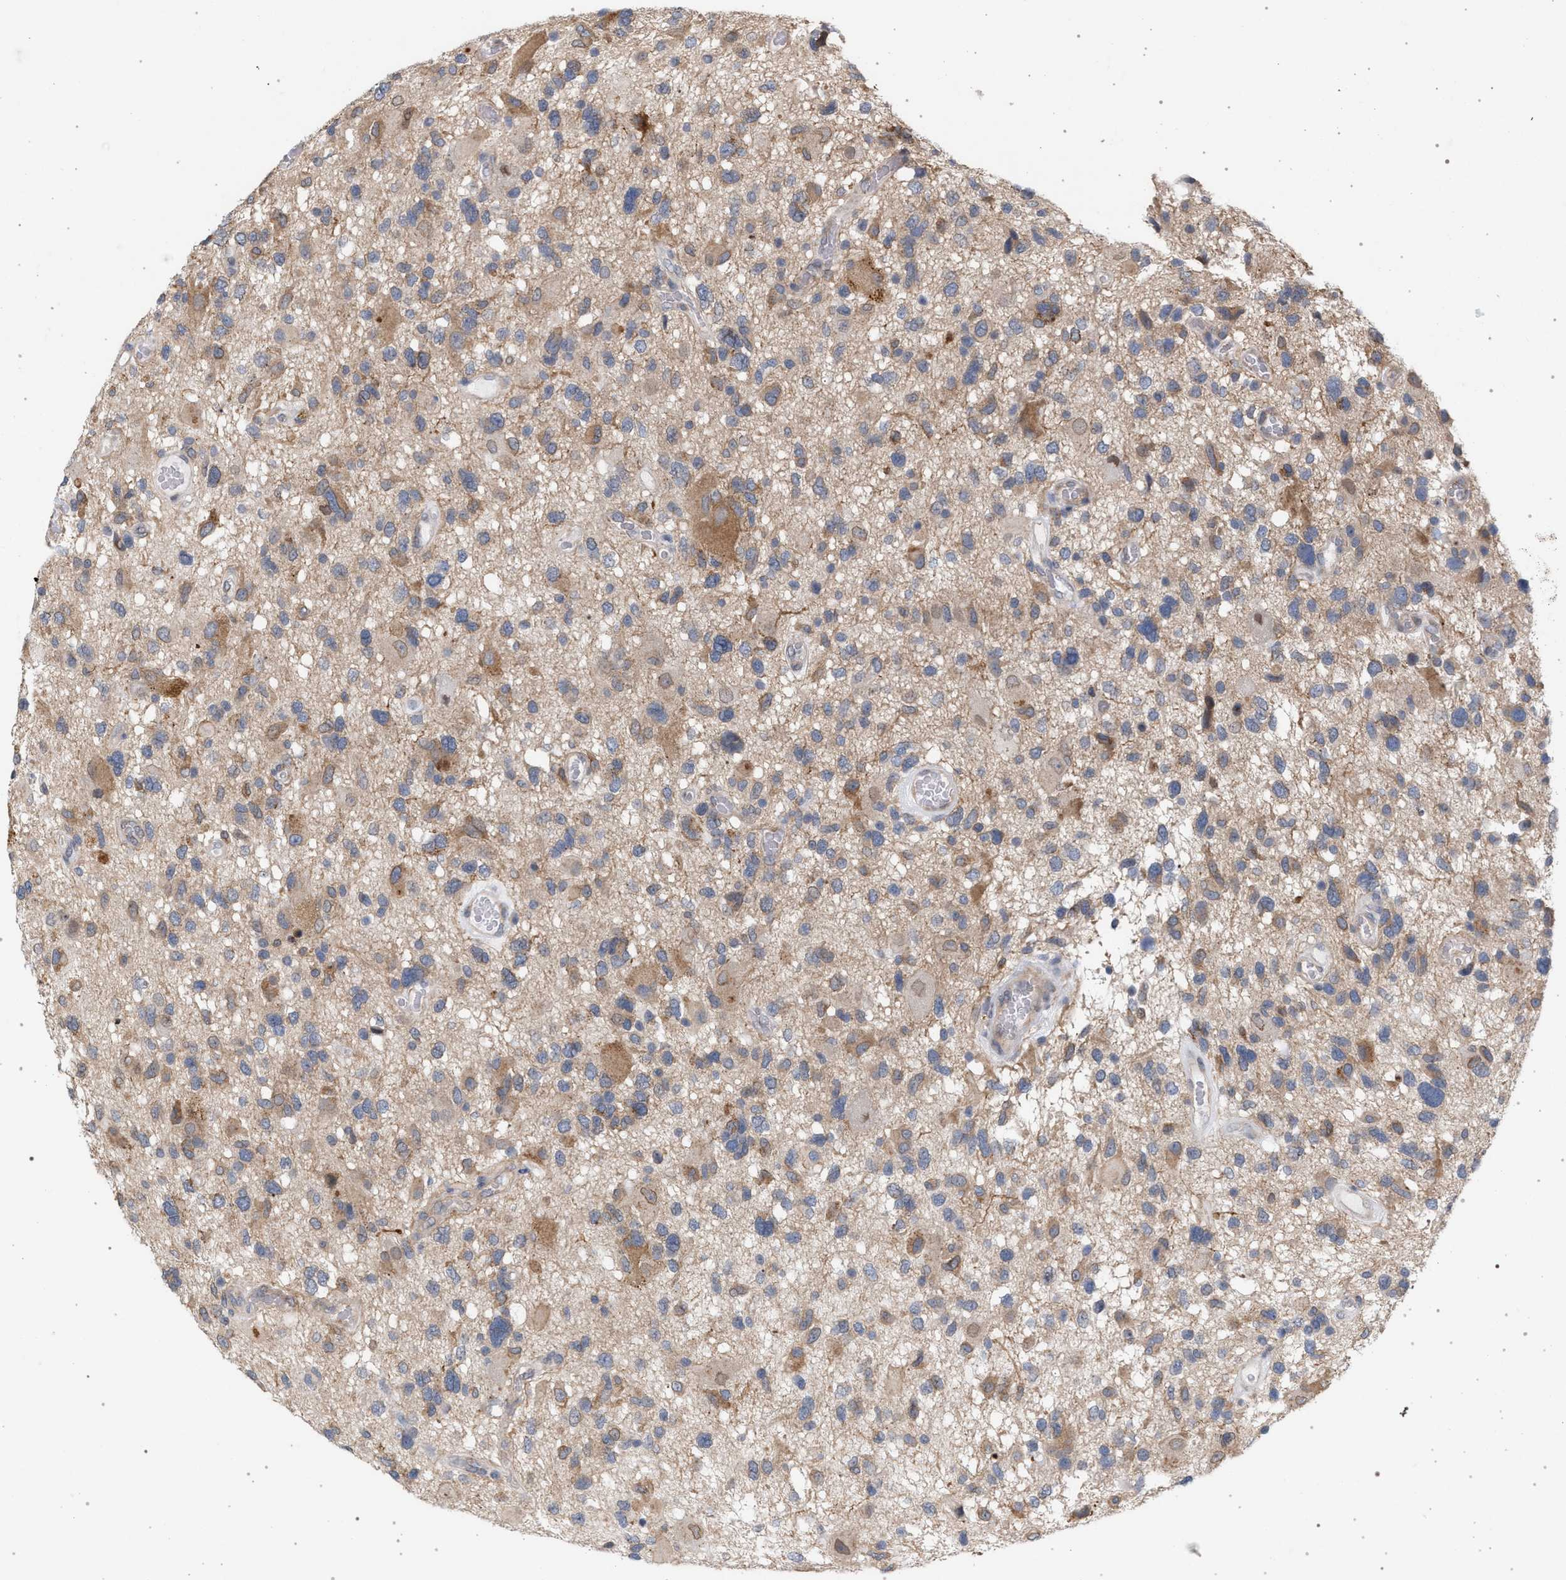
{"staining": {"intensity": "moderate", "quantity": "25%-75%", "location": "cytoplasmic/membranous"}, "tissue": "glioma", "cell_type": "Tumor cells", "image_type": "cancer", "snomed": [{"axis": "morphology", "description": "Glioma, malignant, High grade"}, {"axis": "topography", "description": "Brain"}], "caption": "DAB (3,3'-diaminobenzidine) immunohistochemical staining of human high-grade glioma (malignant) exhibits moderate cytoplasmic/membranous protein staining in approximately 25%-75% of tumor cells. (IHC, brightfield microscopy, high magnification).", "gene": "ARPC5L", "patient": {"sex": "male", "age": 33}}